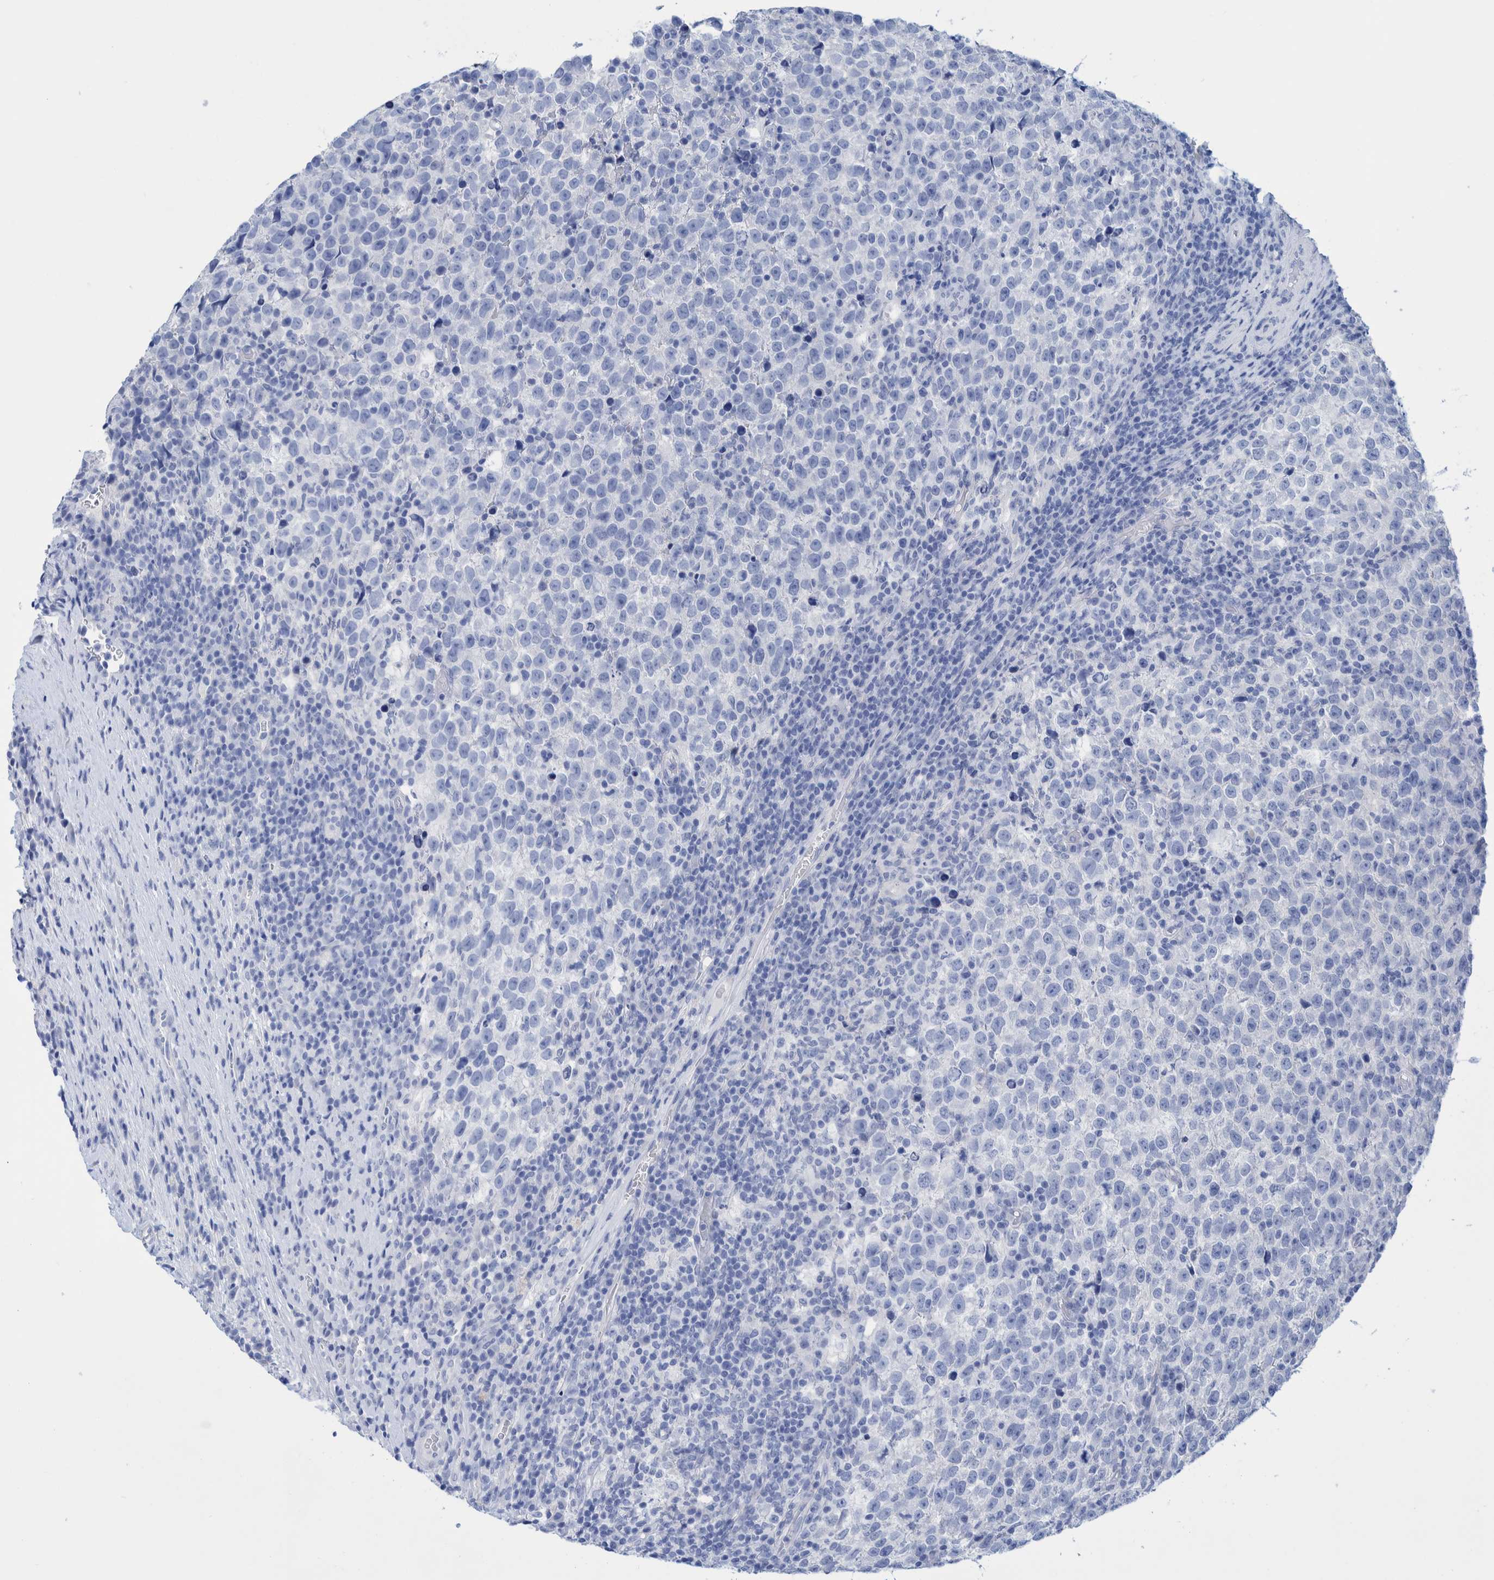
{"staining": {"intensity": "negative", "quantity": "none", "location": "none"}, "tissue": "testis cancer", "cell_type": "Tumor cells", "image_type": "cancer", "snomed": [{"axis": "morphology", "description": "Normal tissue, NOS"}, {"axis": "morphology", "description": "Seminoma, NOS"}, {"axis": "topography", "description": "Testis"}], "caption": "Immunohistochemistry image of seminoma (testis) stained for a protein (brown), which shows no positivity in tumor cells.", "gene": "PERP", "patient": {"sex": "male", "age": 43}}